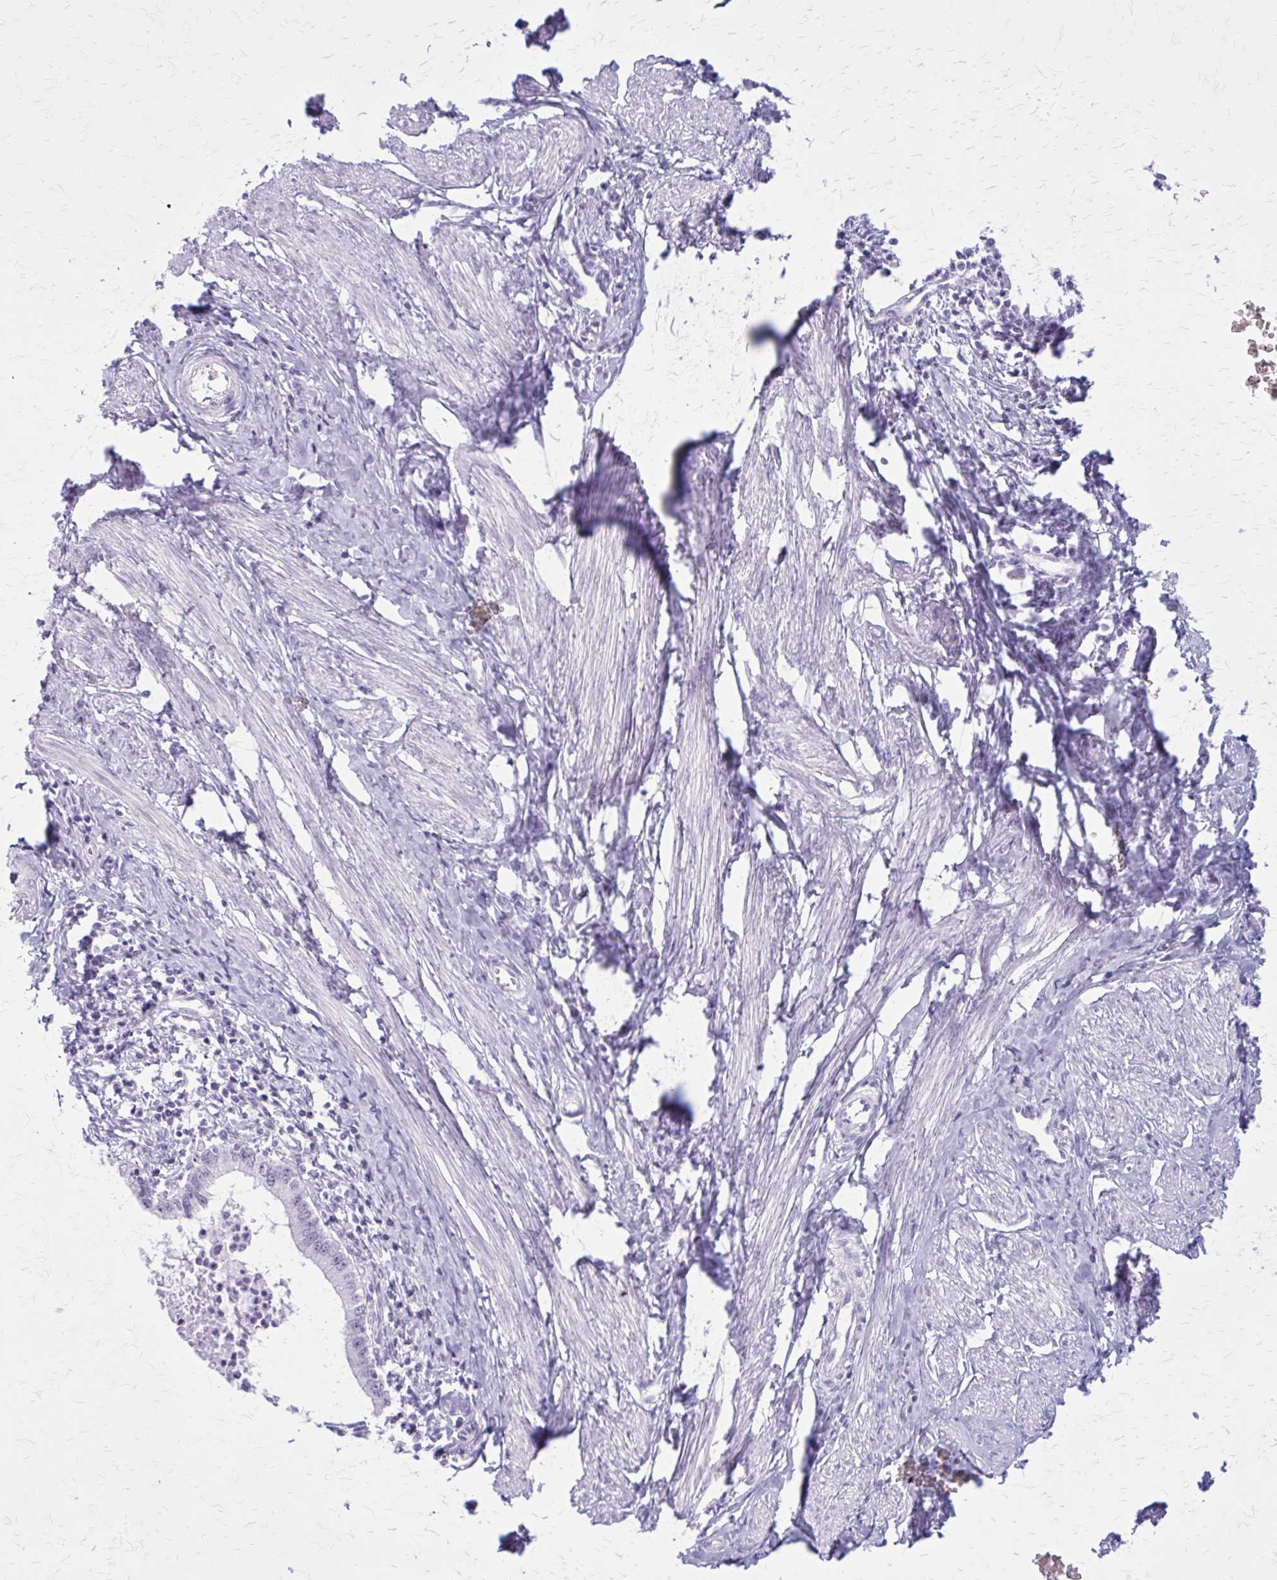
{"staining": {"intensity": "negative", "quantity": "none", "location": "none"}, "tissue": "cervical cancer", "cell_type": "Tumor cells", "image_type": "cancer", "snomed": [{"axis": "morphology", "description": "Adenocarcinoma, NOS"}, {"axis": "topography", "description": "Cervix"}], "caption": "Immunohistochemistry (IHC) of human cervical cancer reveals no expression in tumor cells.", "gene": "GAD1", "patient": {"sex": "female", "age": 36}}